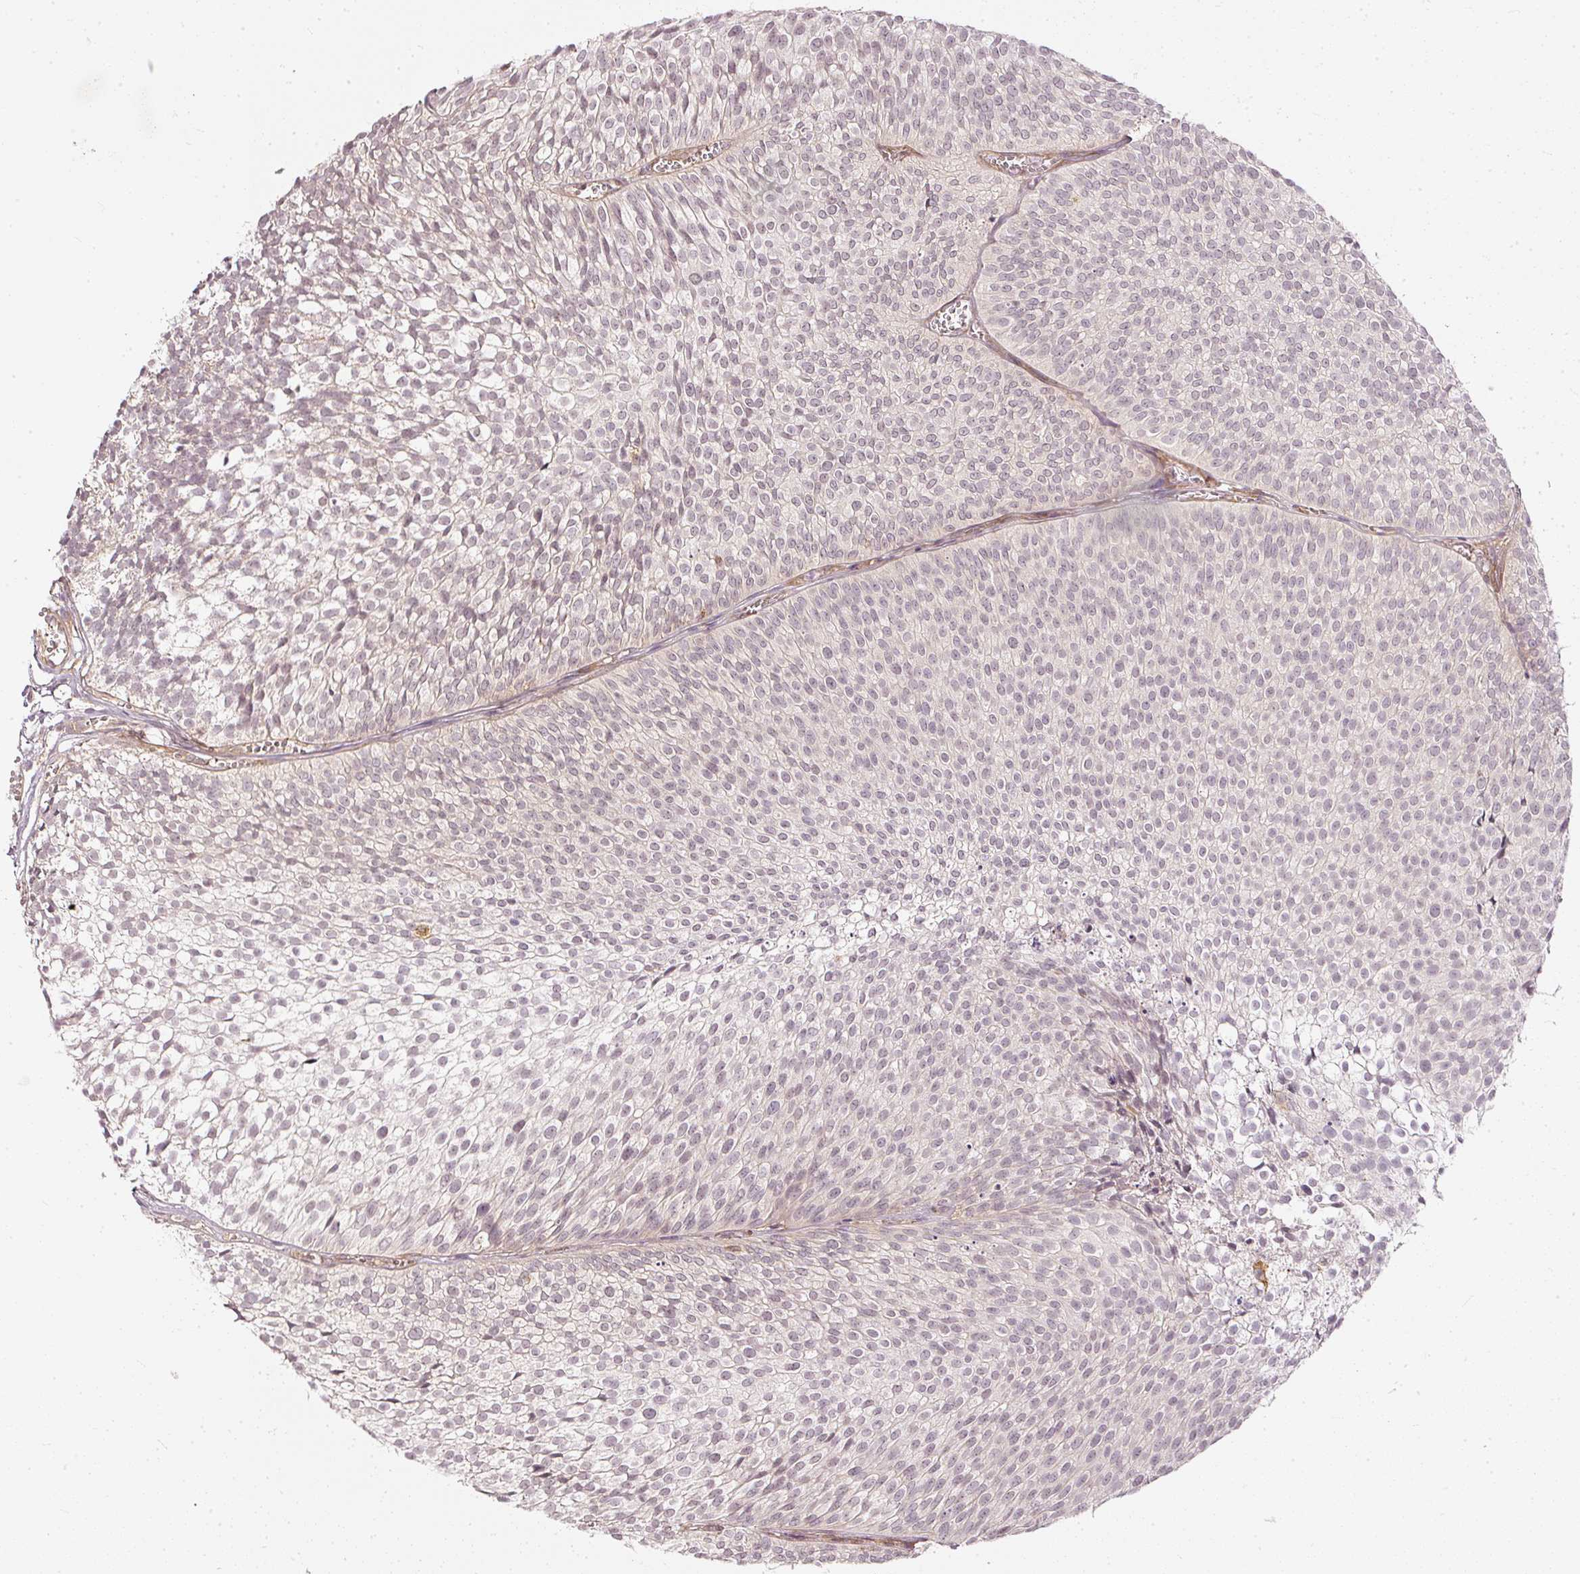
{"staining": {"intensity": "negative", "quantity": "none", "location": "none"}, "tissue": "urothelial cancer", "cell_type": "Tumor cells", "image_type": "cancer", "snomed": [{"axis": "morphology", "description": "Urothelial carcinoma, Low grade"}, {"axis": "topography", "description": "Urinary bladder"}], "caption": "An image of urothelial cancer stained for a protein displays no brown staining in tumor cells.", "gene": "DRD2", "patient": {"sex": "male", "age": 91}}